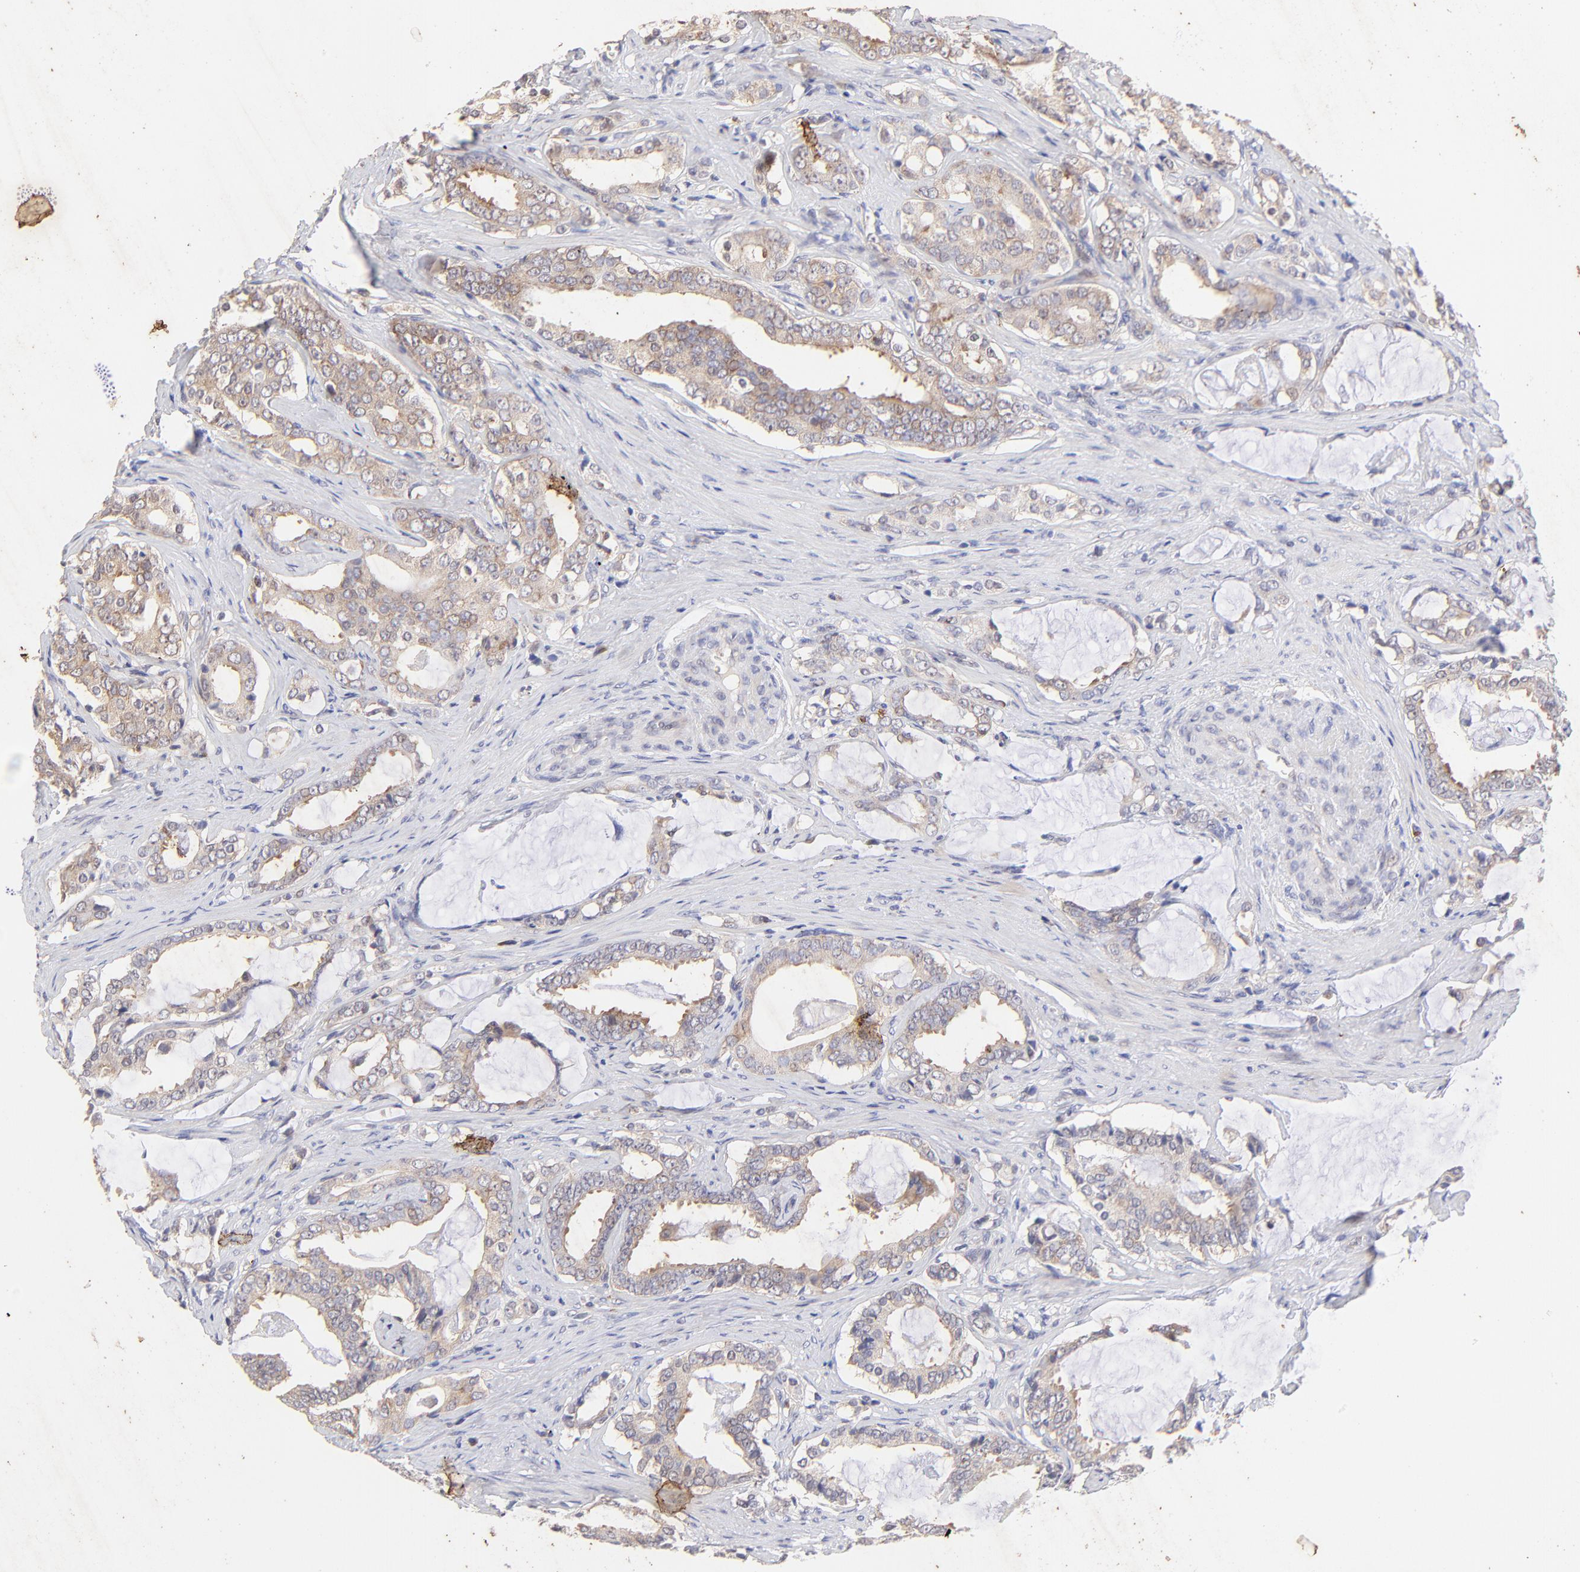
{"staining": {"intensity": "weak", "quantity": ">75%", "location": "cytoplasmic/membranous"}, "tissue": "prostate cancer", "cell_type": "Tumor cells", "image_type": "cancer", "snomed": [{"axis": "morphology", "description": "Adenocarcinoma, Low grade"}, {"axis": "topography", "description": "Prostate"}], "caption": "DAB (3,3'-diaminobenzidine) immunohistochemical staining of human prostate cancer exhibits weak cytoplasmic/membranous protein expression in approximately >75% of tumor cells.", "gene": "TNRC6B", "patient": {"sex": "male", "age": 59}}